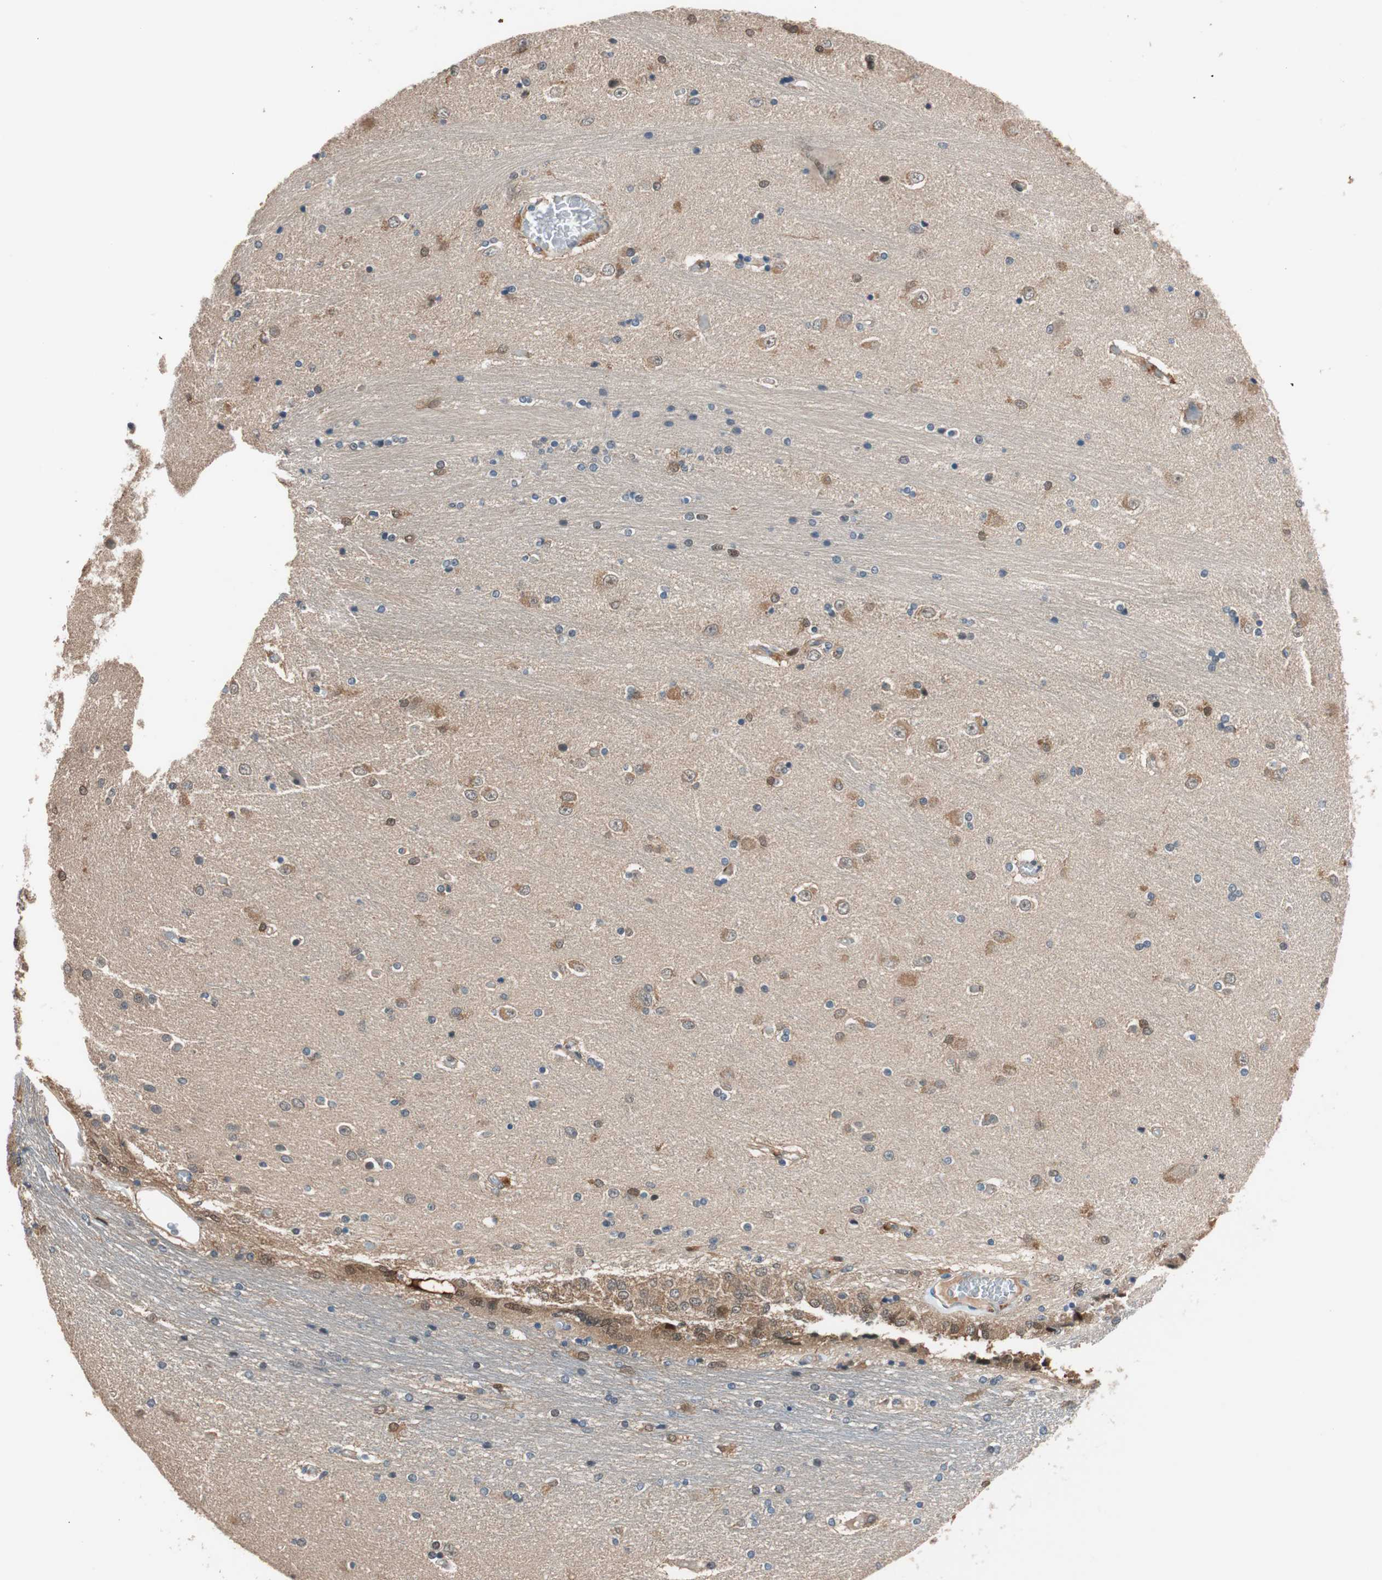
{"staining": {"intensity": "moderate", "quantity": "25%-75%", "location": "cytoplasmic/membranous"}, "tissue": "hippocampus", "cell_type": "Glial cells", "image_type": "normal", "snomed": [{"axis": "morphology", "description": "Normal tissue, NOS"}, {"axis": "topography", "description": "Hippocampus"}], "caption": "Protein analysis of normal hippocampus demonstrates moderate cytoplasmic/membranous staining in about 25%-75% of glial cells.", "gene": "P3R3URF", "patient": {"sex": "female", "age": 54}}